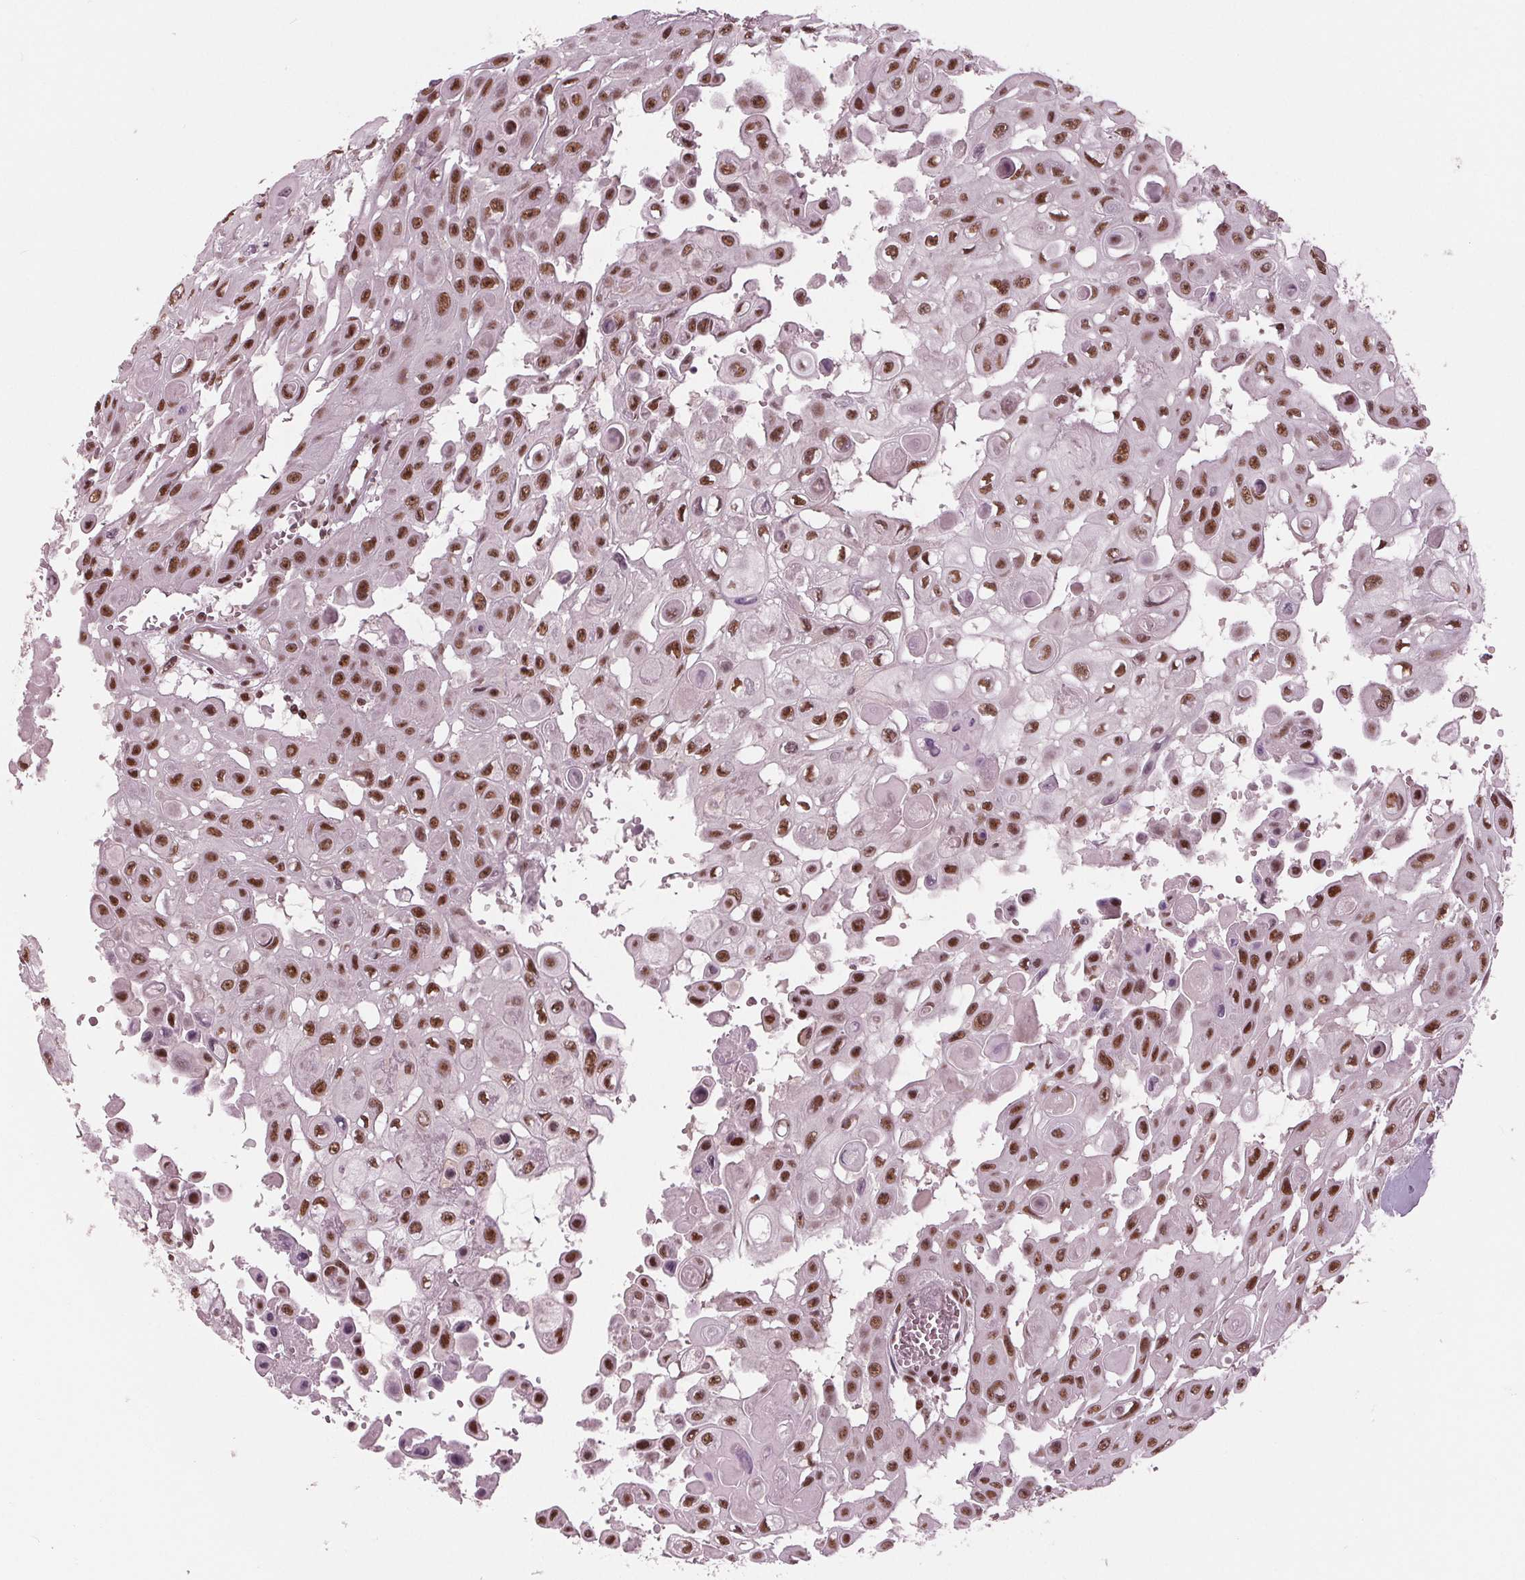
{"staining": {"intensity": "strong", "quantity": ">75%", "location": "nuclear"}, "tissue": "head and neck cancer", "cell_type": "Tumor cells", "image_type": "cancer", "snomed": [{"axis": "morphology", "description": "Adenocarcinoma, NOS"}, {"axis": "topography", "description": "Head-Neck"}], "caption": "A histopathology image showing strong nuclear expression in about >75% of tumor cells in head and neck adenocarcinoma, as visualized by brown immunohistochemical staining.", "gene": "LSM2", "patient": {"sex": "male", "age": 73}}